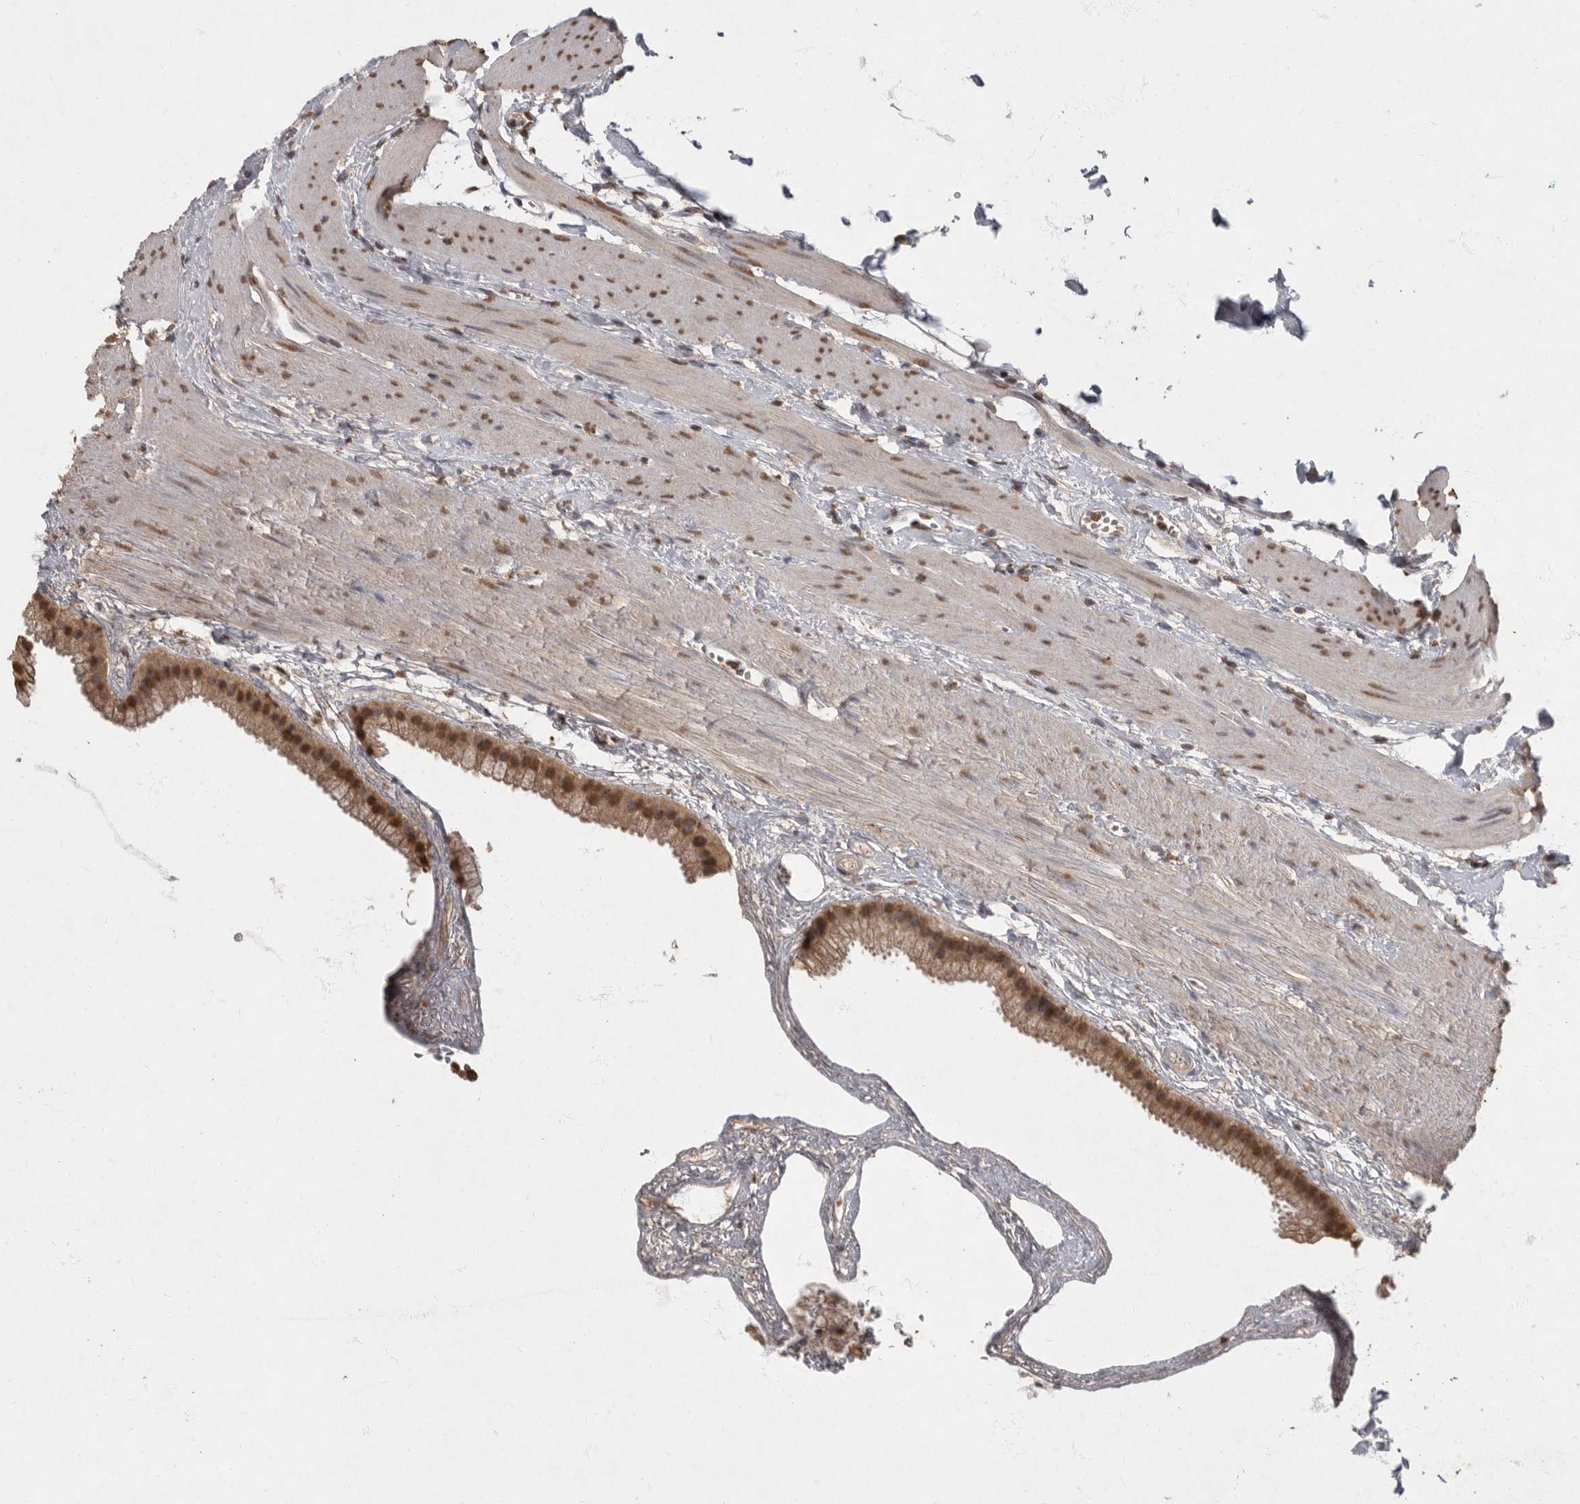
{"staining": {"intensity": "strong", "quantity": ">75%", "location": "cytoplasmic/membranous,nuclear"}, "tissue": "gallbladder", "cell_type": "Glandular cells", "image_type": "normal", "snomed": [{"axis": "morphology", "description": "Normal tissue, NOS"}, {"axis": "topography", "description": "Gallbladder"}], "caption": "Glandular cells reveal strong cytoplasmic/membranous,nuclear staining in approximately >75% of cells in unremarkable gallbladder. The protein of interest is stained brown, and the nuclei are stained in blue (DAB IHC with brightfield microscopy, high magnification).", "gene": "NBL1", "patient": {"sex": "female", "age": 64}}